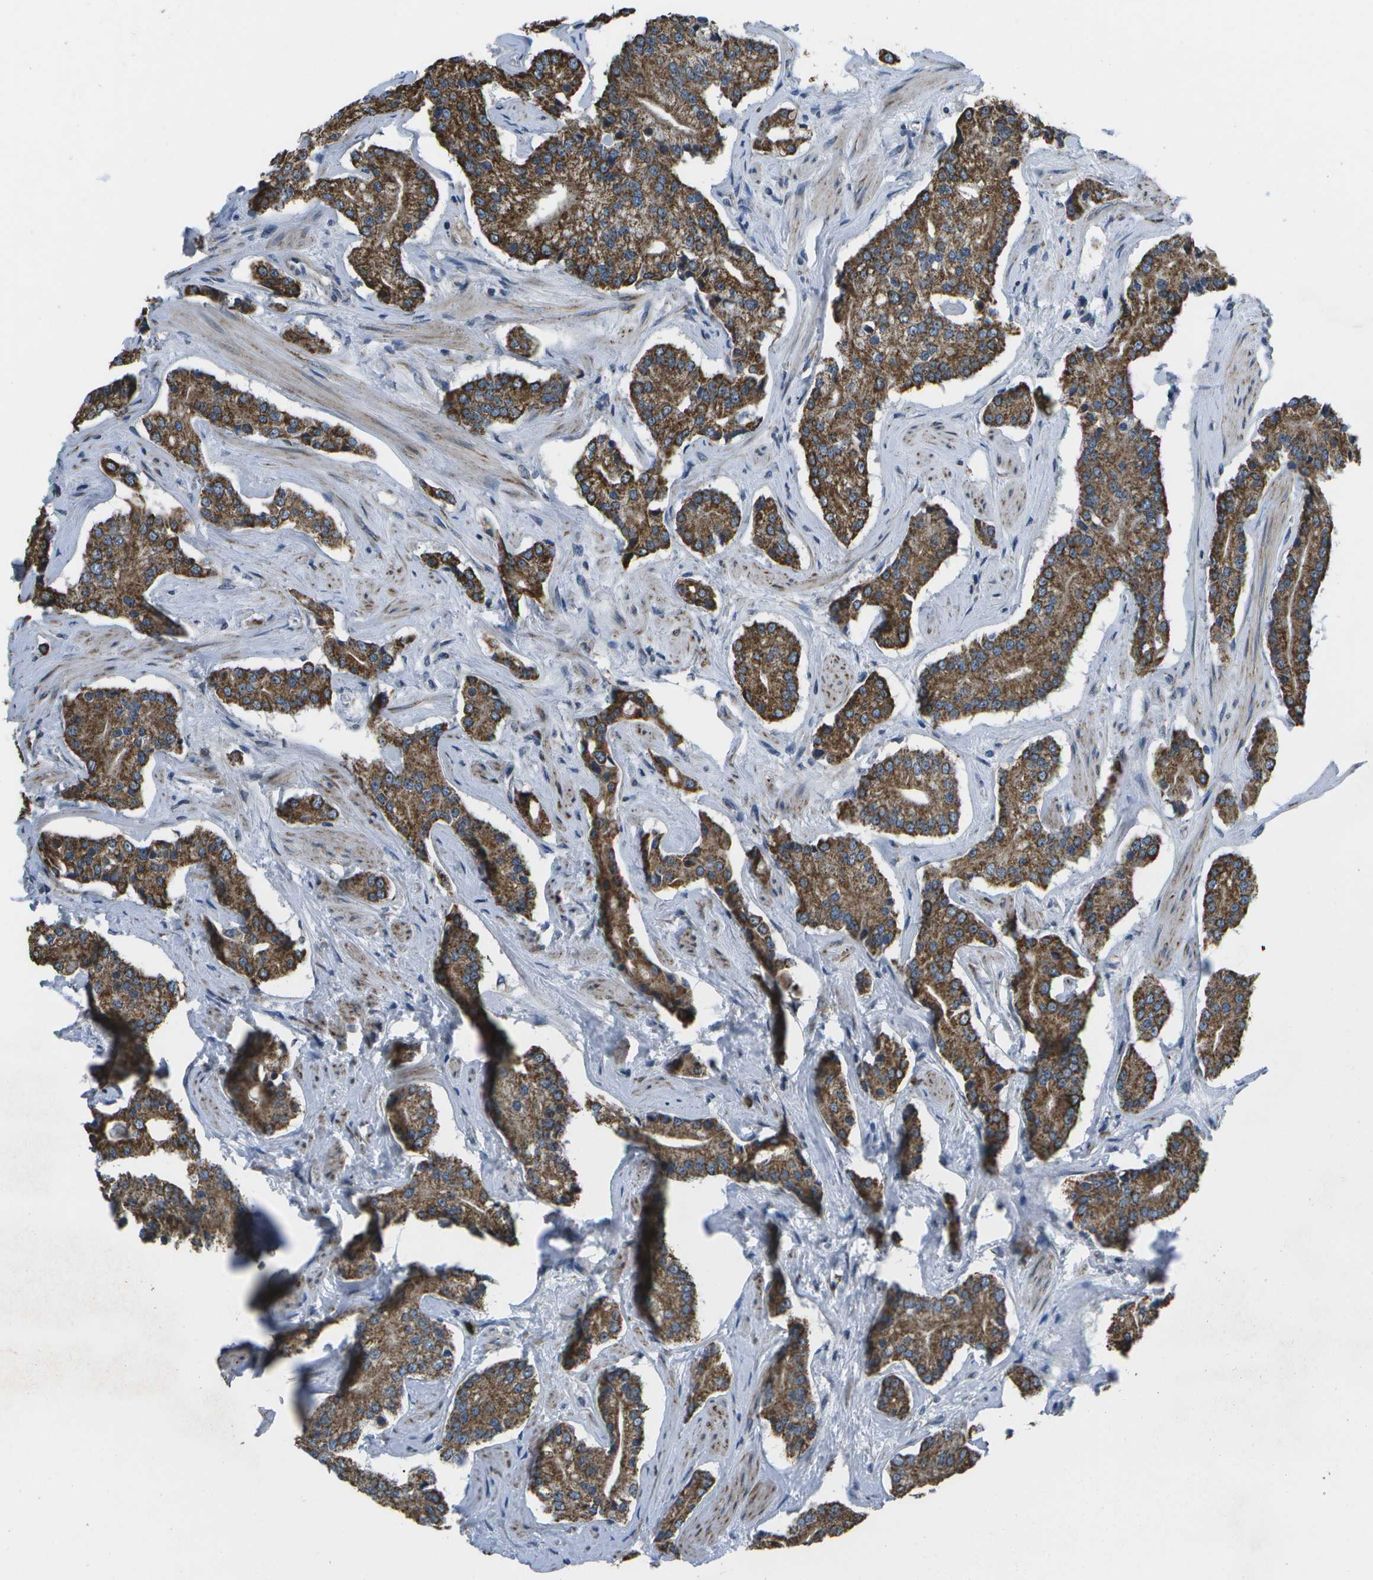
{"staining": {"intensity": "strong", "quantity": ">75%", "location": "cytoplasmic/membranous"}, "tissue": "prostate cancer", "cell_type": "Tumor cells", "image_type": "cancer", "snomed": [{"axis": "morphology", "description": "Normal tissue, NOS"}, {"axis": "morphology", "description": "Adenocarcinoma, High grade"}, {"axis": "topography", "description": "Prostate"}, {"axis": "topography", "description": "Seminal veicle"}], "caption": "Immunohistochemistry photomicrograph of neoplastic tissue: human prostate cancer (high-grade adenocarcinoma) stained using immunohistochemistry (IHC) shows high levels of strong protein expression localized specifically in the cytoplasmic/membranous of tumor cells, appearing as a cytoplasmic/membranous brown color.", "gene": "GALNT15", "patient": {"sex": "male", "age": 55}}